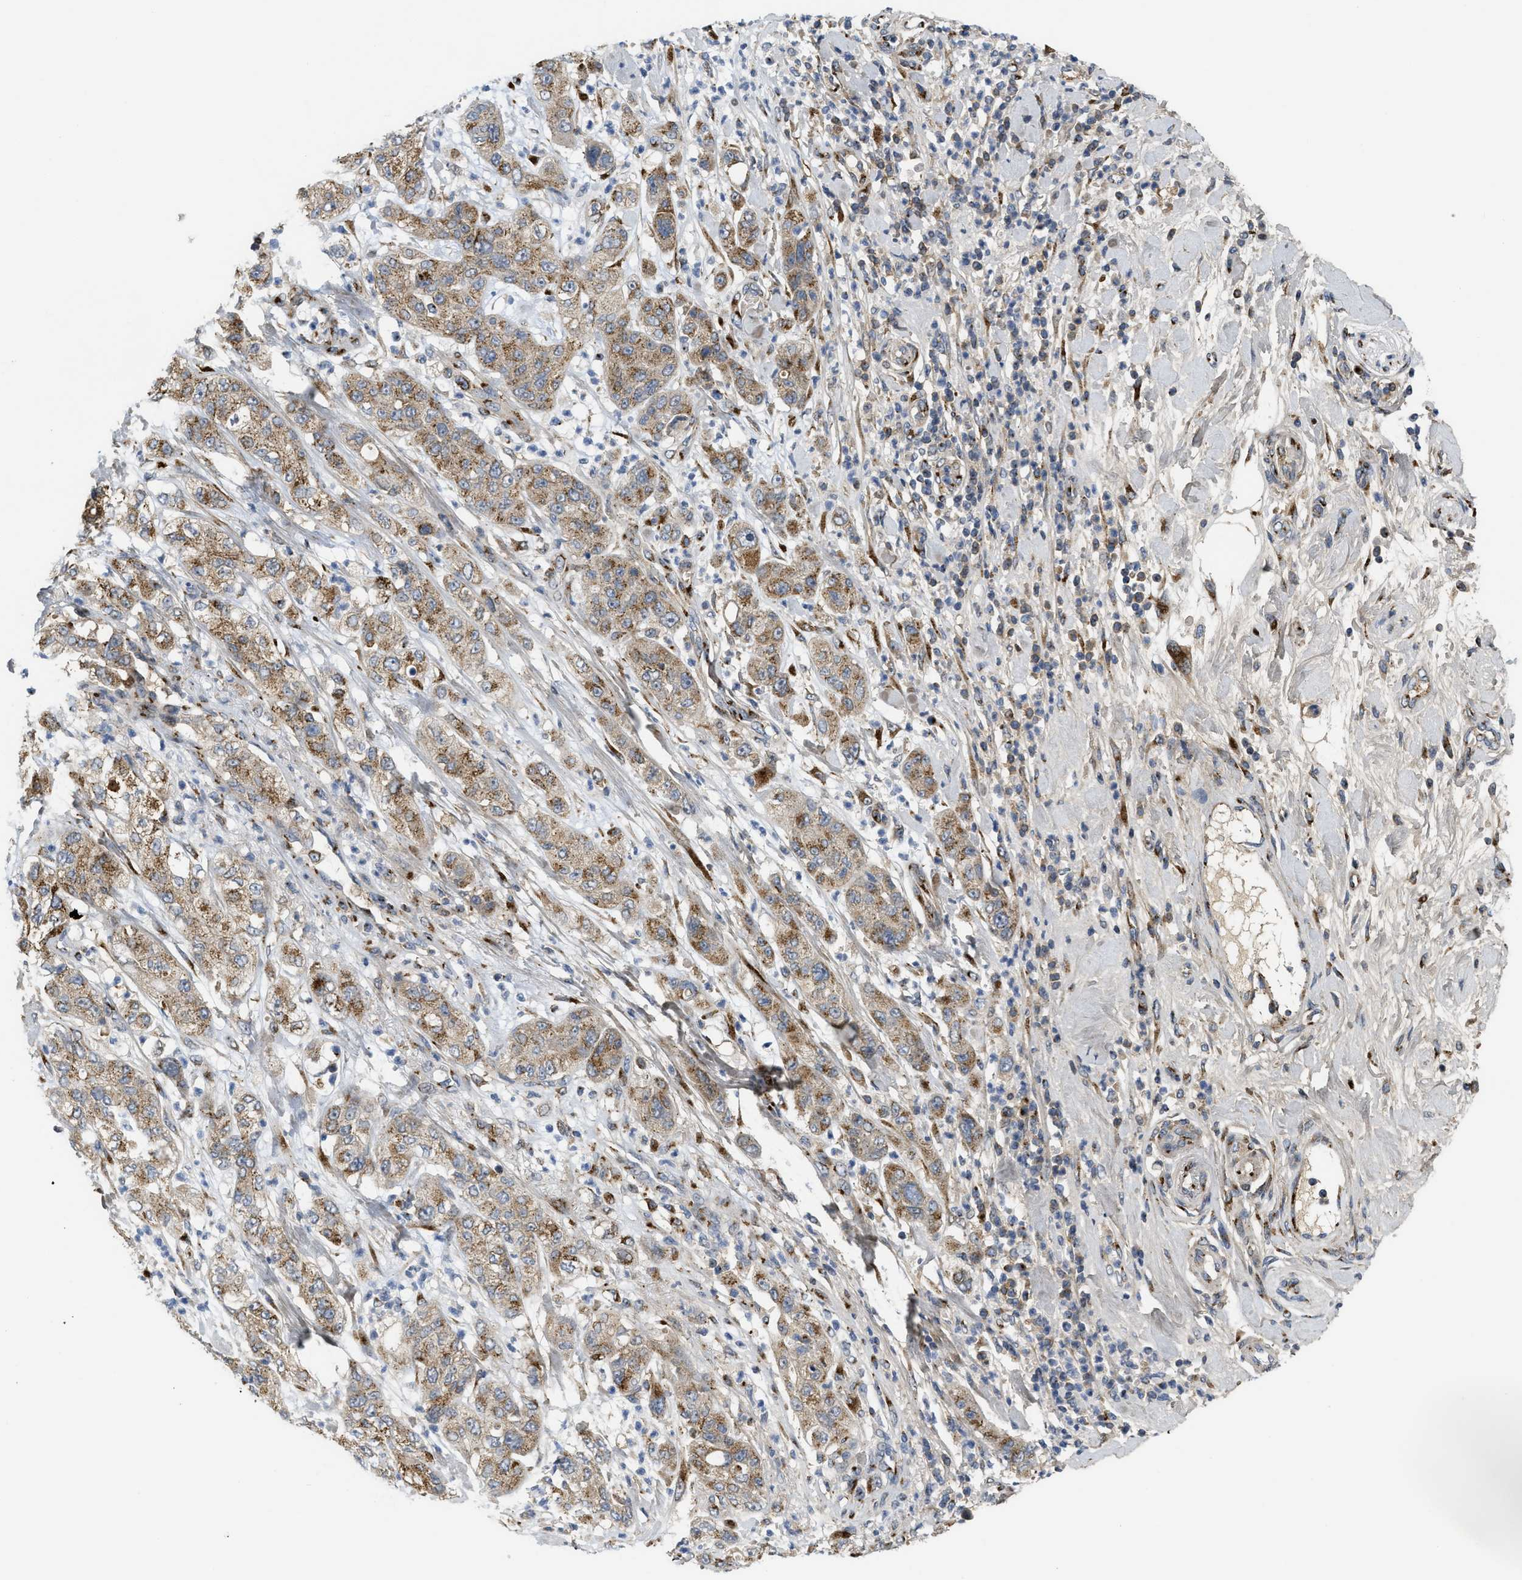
{"staining": {"intensity": "moderate", "quantity": ">75%", "location": "cytoplasmic/membranous"}, "tissue": "pancreatic cancer", "cell_type": "Tumor cells", "image_type": "cancer", "snomed": [{"axis": "morphology", "description": "Adenocarcinoma, NOS"}, {"axis": "topography", "description": "Pancreas"}], "caption": "Immunohistochemistry (IHC) of human pancreatic cancer demonstrates medium levels of moderate cytoplasmic/membranous expression in approximately >75% of tumor cells.", "gene": "ZNF70", "patient": {"sex": "female", "age": 78}}